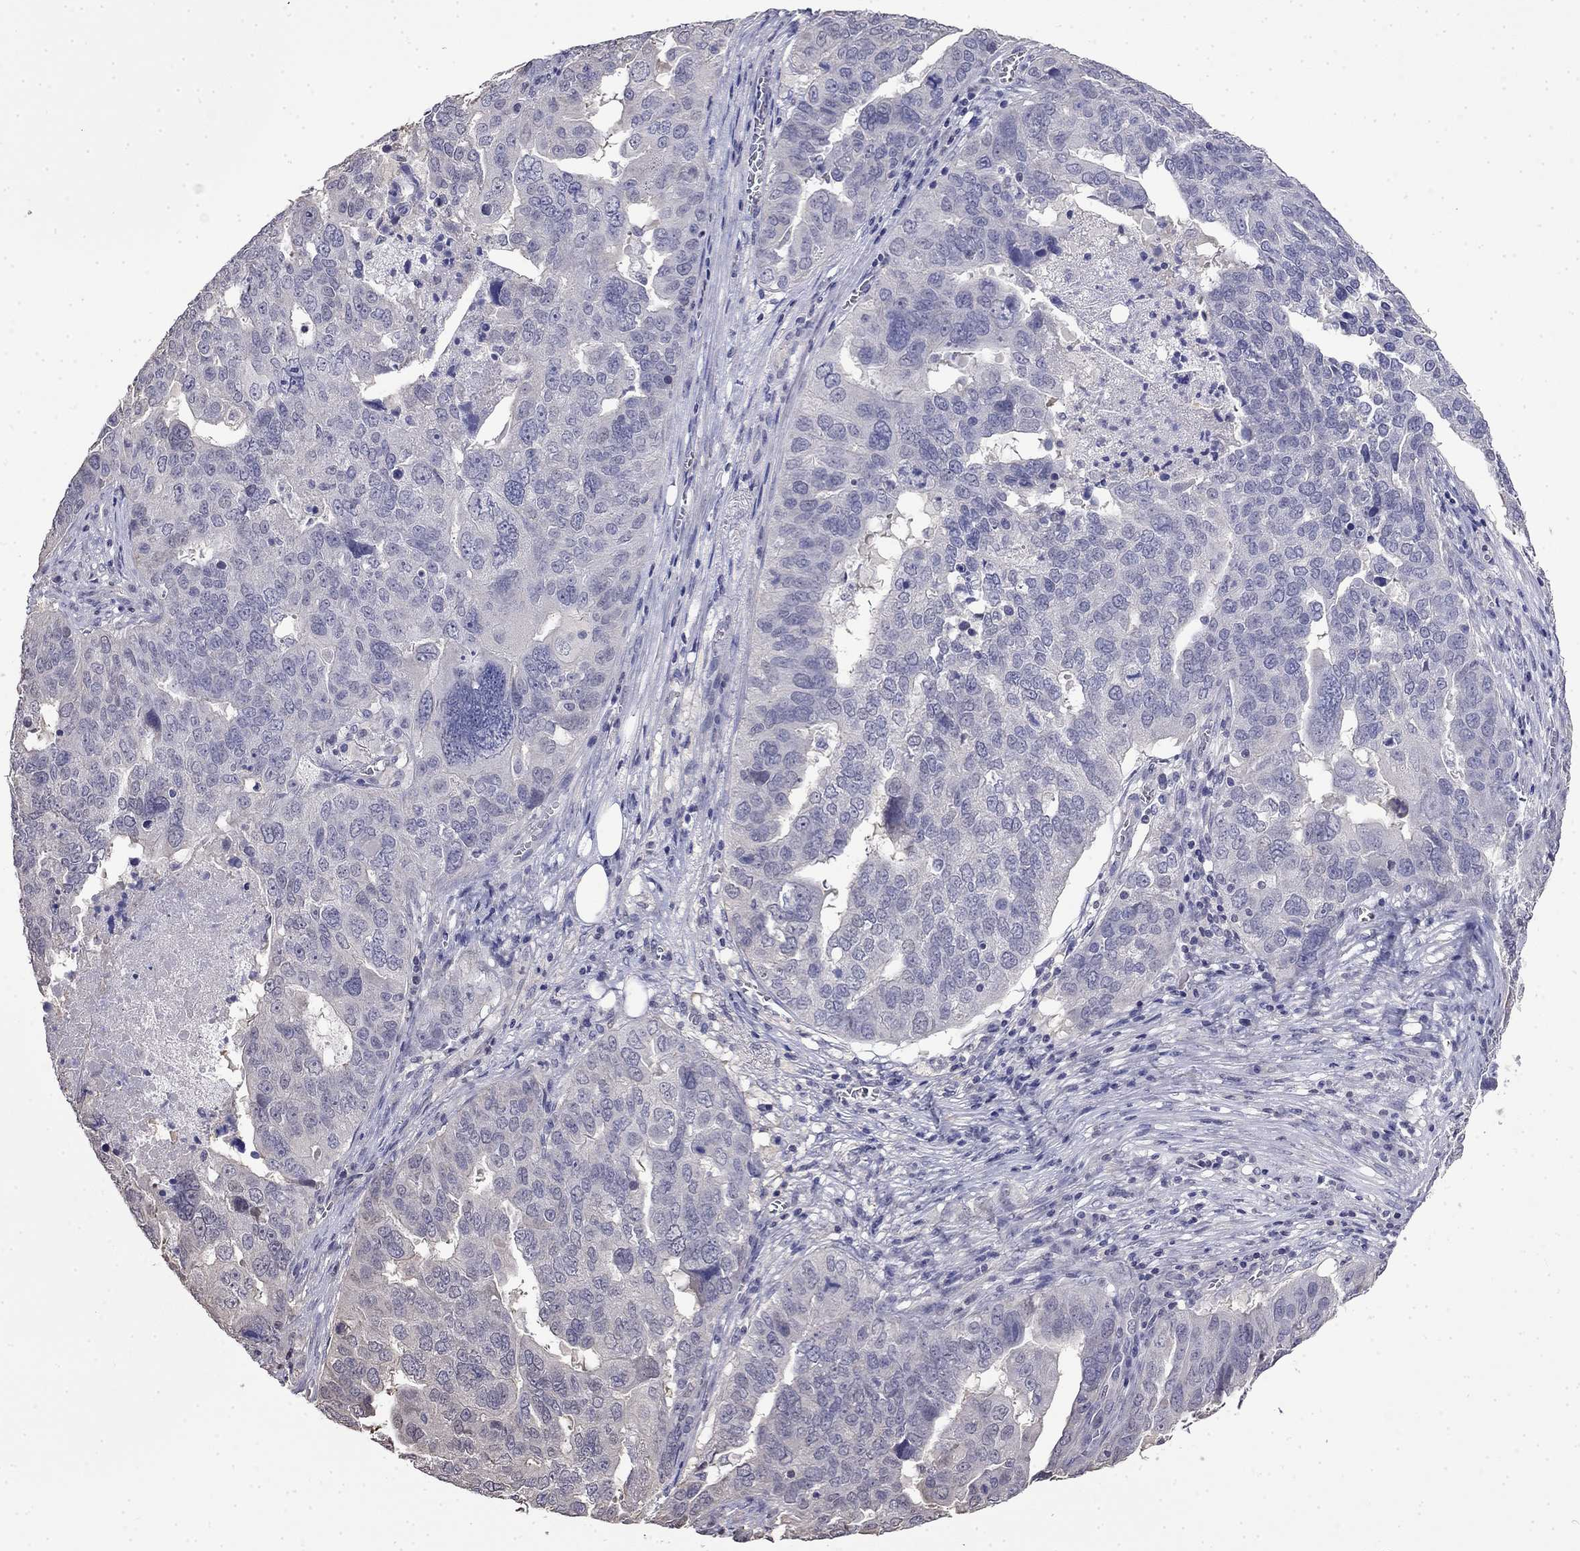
{"staining": {"intensity": "negative", "quantity": "none", "location": "none"}, "tissue": "ovarian cancer", "cell_type": "Tumor cells", "image_type": "cancer", "snomed": [{"axis": "morphology", "description": "Carcinoma, endometroid"}, {"axis": "topography", "description": "Soft tissue"}, {"axis": "topography", "description": "Ovary"}], "caption": "Protein analysis of ovarian endometroid carcinoma displays no significant positivity in tumor cells.", "gene": "GUCA1B", "patient": {"sex": "female", "age": 52}}